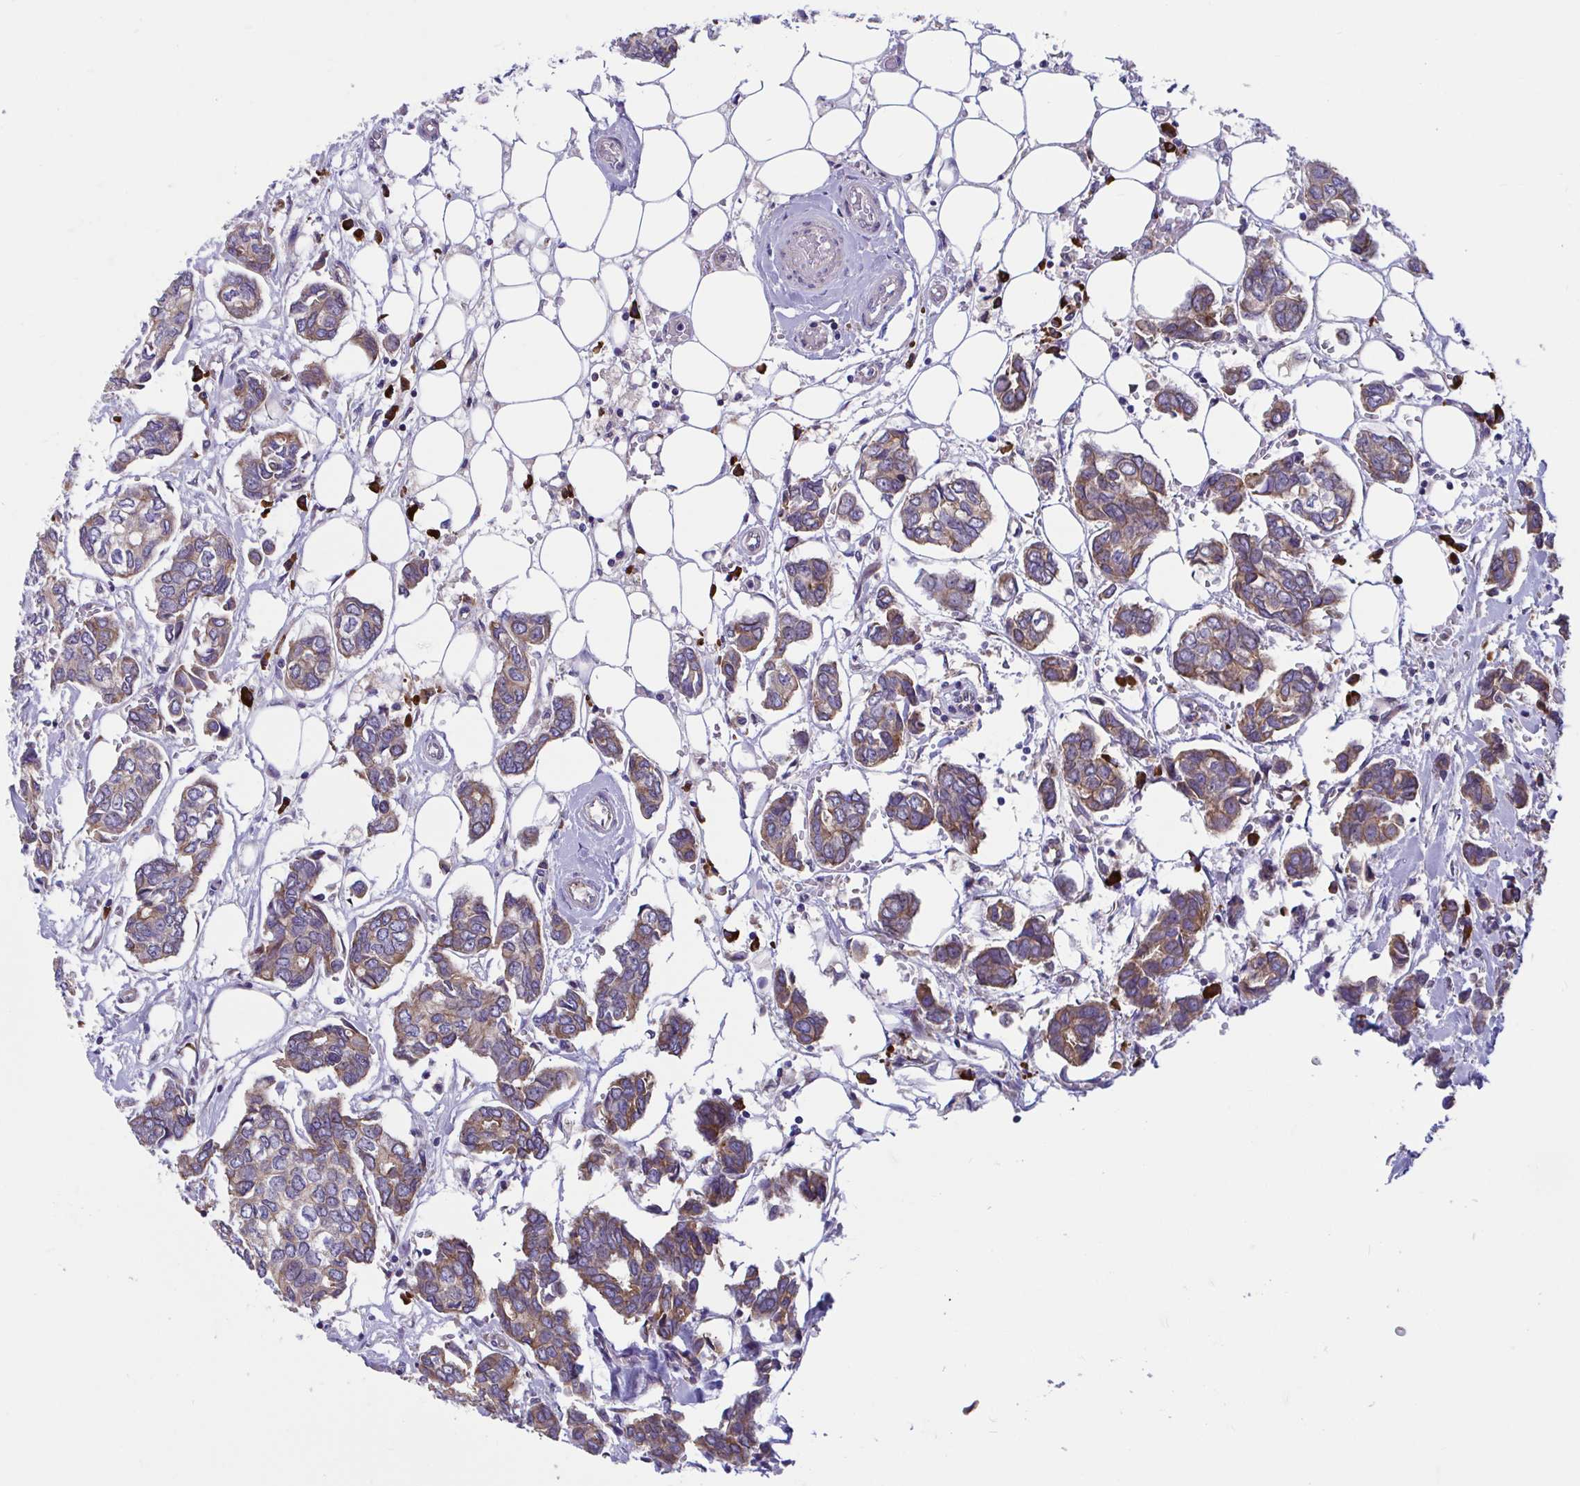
{"staining": {"intensity": "moderate", "quantity": "25%-75%", "location": "cytoplasmic/membranous"}, "tissue": "breast cancer", "cell_type": "Tumor cells", "image_type": "cancer", "snomed": [{"axis": "morphology", "description": "Duct carcinoma"}, {"axis": "topography", "description": "Breast"}], "caption": "Immunohistochemistry image of neoplastic tissue: human breast cancer (intraductal carcinoma) stained using immunohistochemistry (IHC) shows medium levels of moderate protein expression localized specifically in the cytoplasmic/membranous of tumor cells, appearing as a cytoplasmic/membranous brown color.", "gene": "WBP1", "patient": {"sex": "female", "age": 73}}